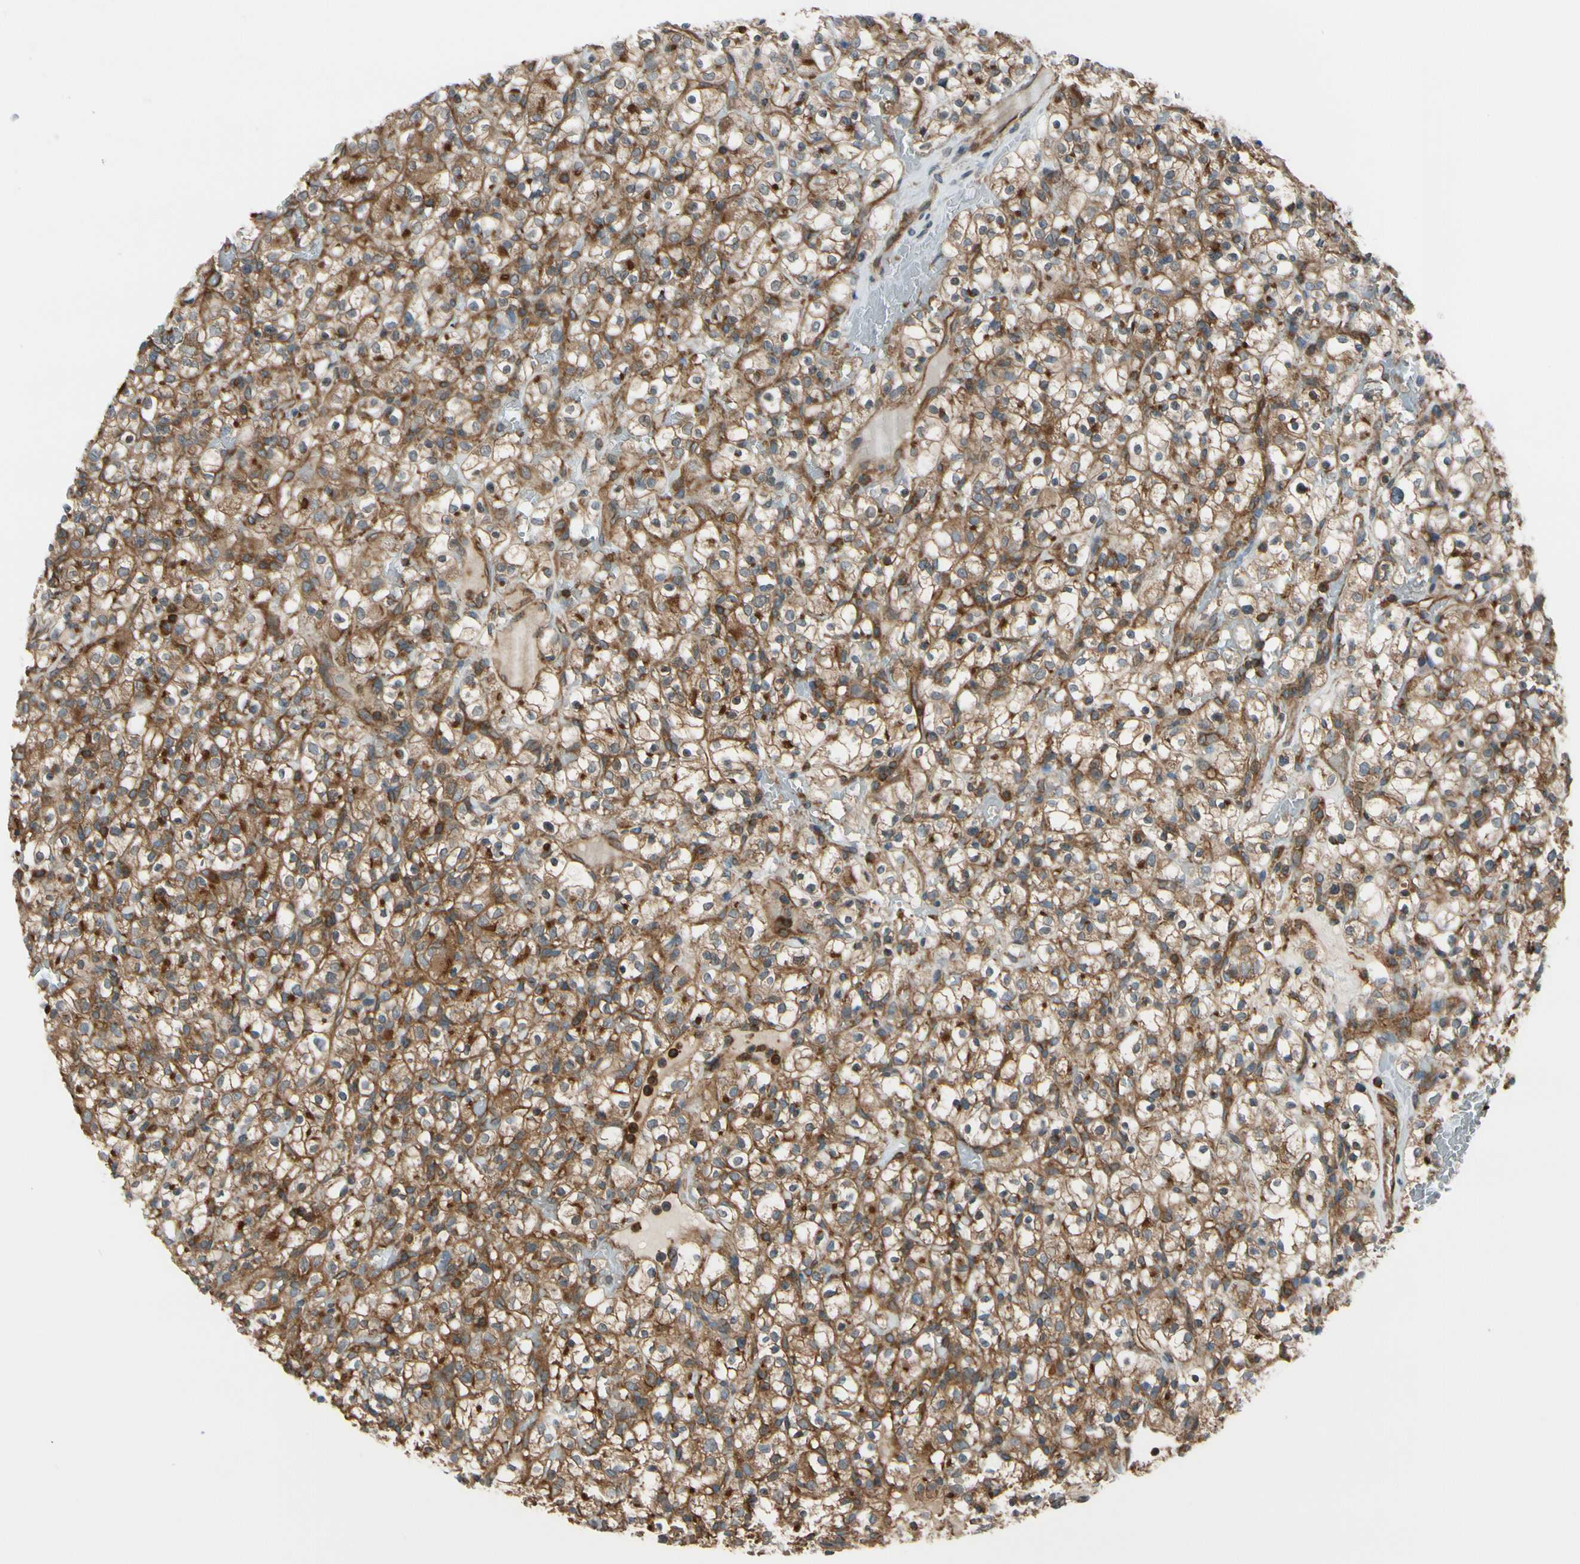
{"staining": {"intensity": "moderate", "quantity": "25%-75%", "location": "cytoplasmic/membranous"}, "tissue": "renal cancer", "cell_type": "Tumor cells", "image_type": "cancer", "snomed": [{"axis": "morphology", "description": "Normal tissue, NOS"}, {"axis": "morphology", "description": "Adenocarcinoma, NOS"}, {"axis": "topography", "description": "Kidney"}], "caption": "Moderate cytoplasmic/membranous expression for a protein is seen in approximately 25%-75% of tumor cells of adenocarcinoma (renal) using IHC.", "gene": "EPS15", "patient": {"sex": "female", "age": 72}}